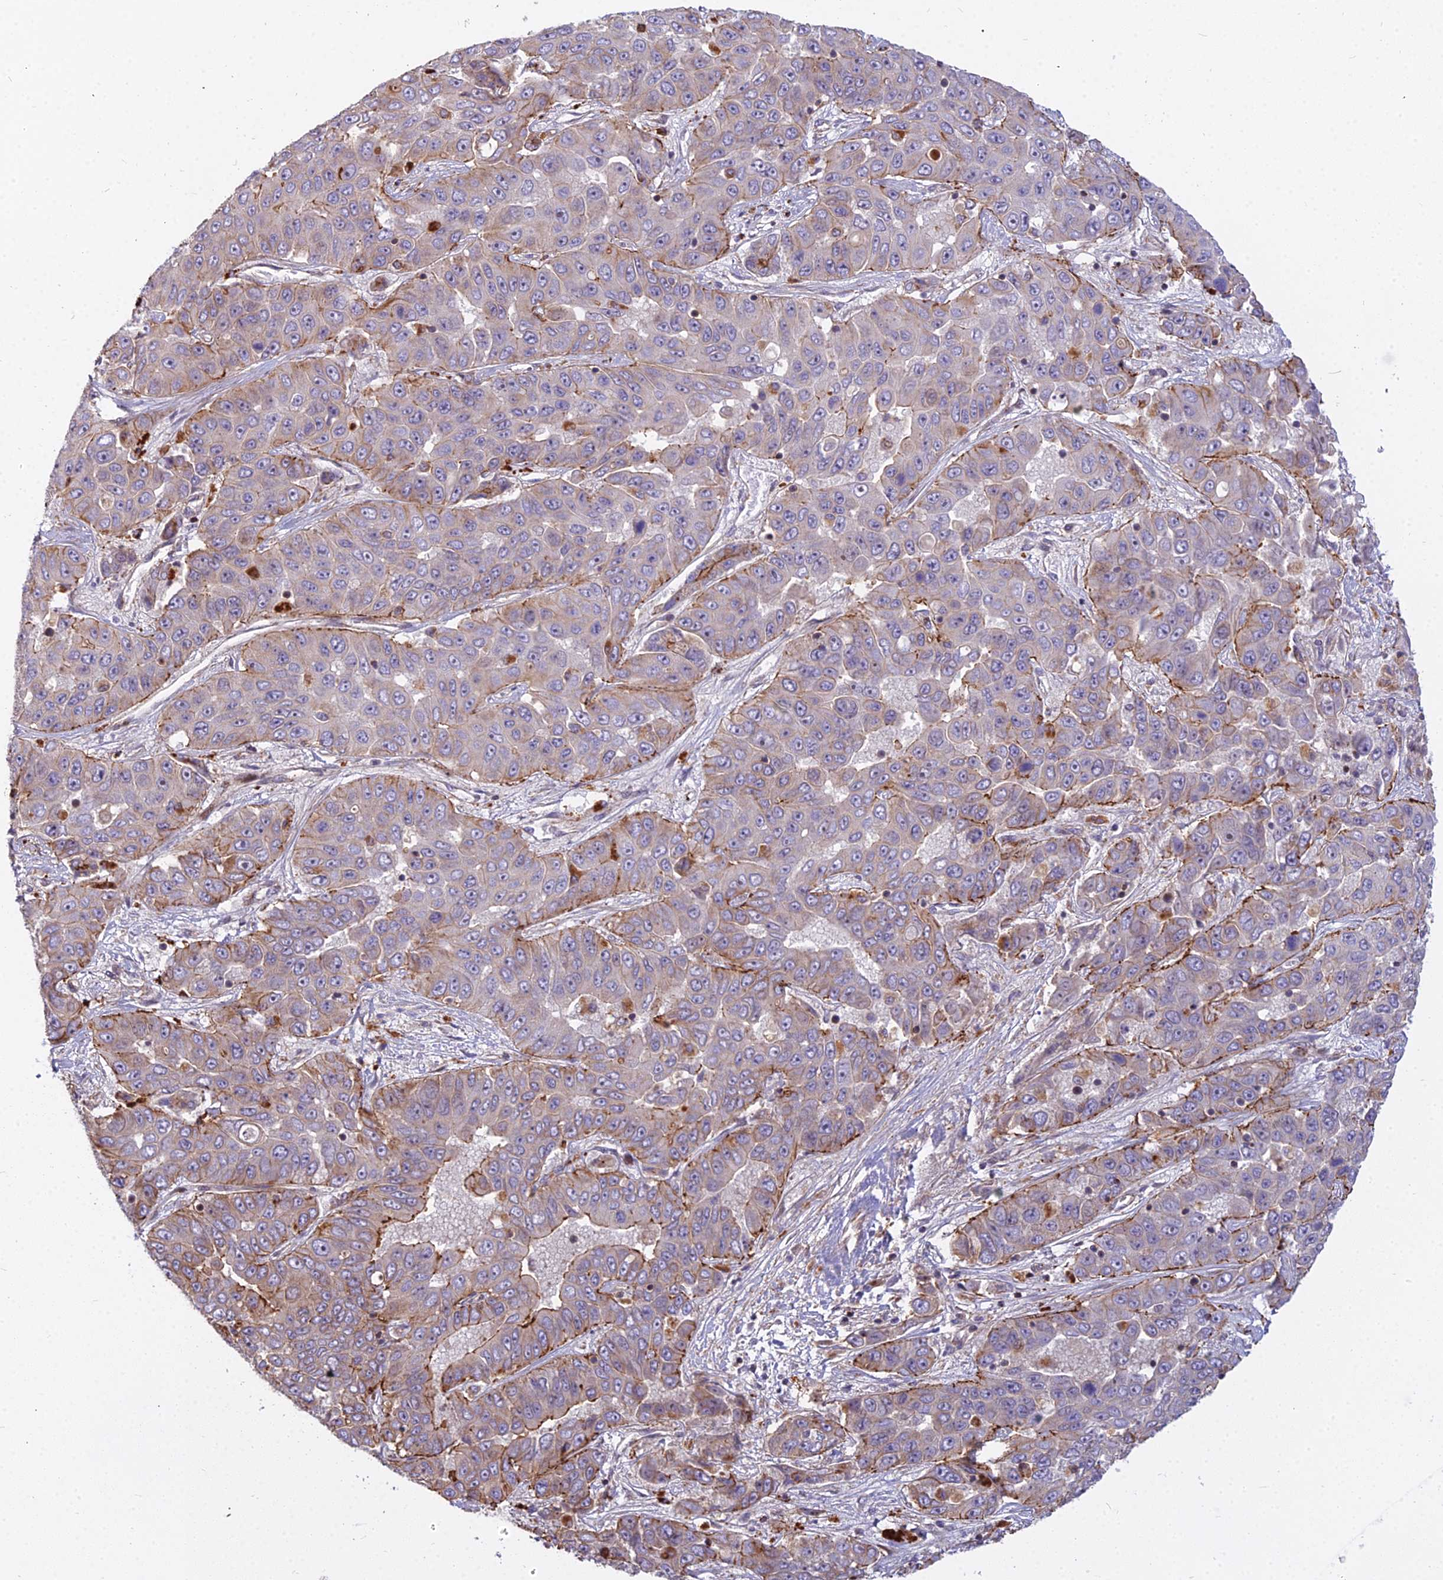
{"staining": {"intensity": "moderate", "quantity": "<25%", "location": "cytoplasmic/membranous"}, "tissue": "liver cancer", "cell_type": "Tumor cells", "image_type": "cancer", "snomed": [{"axis": "morphology", "description": "Cholangiocarcinoma"}, {"axis": "topography", "description": "Liver"}], "caption": "An image of human liver cancer (cholangiocarcinoma) stained for a protein displays moderate cytoplasmic/membranous brown staining in tumor cells. Using DAB (3,3'-diaminobenzidine) (brown) and hematoxylin (blue) stains, captured at high magnification using brightfield microscopy.", "gene": "GLYATL3", "patient": {"sex": "female", "age": 52}}